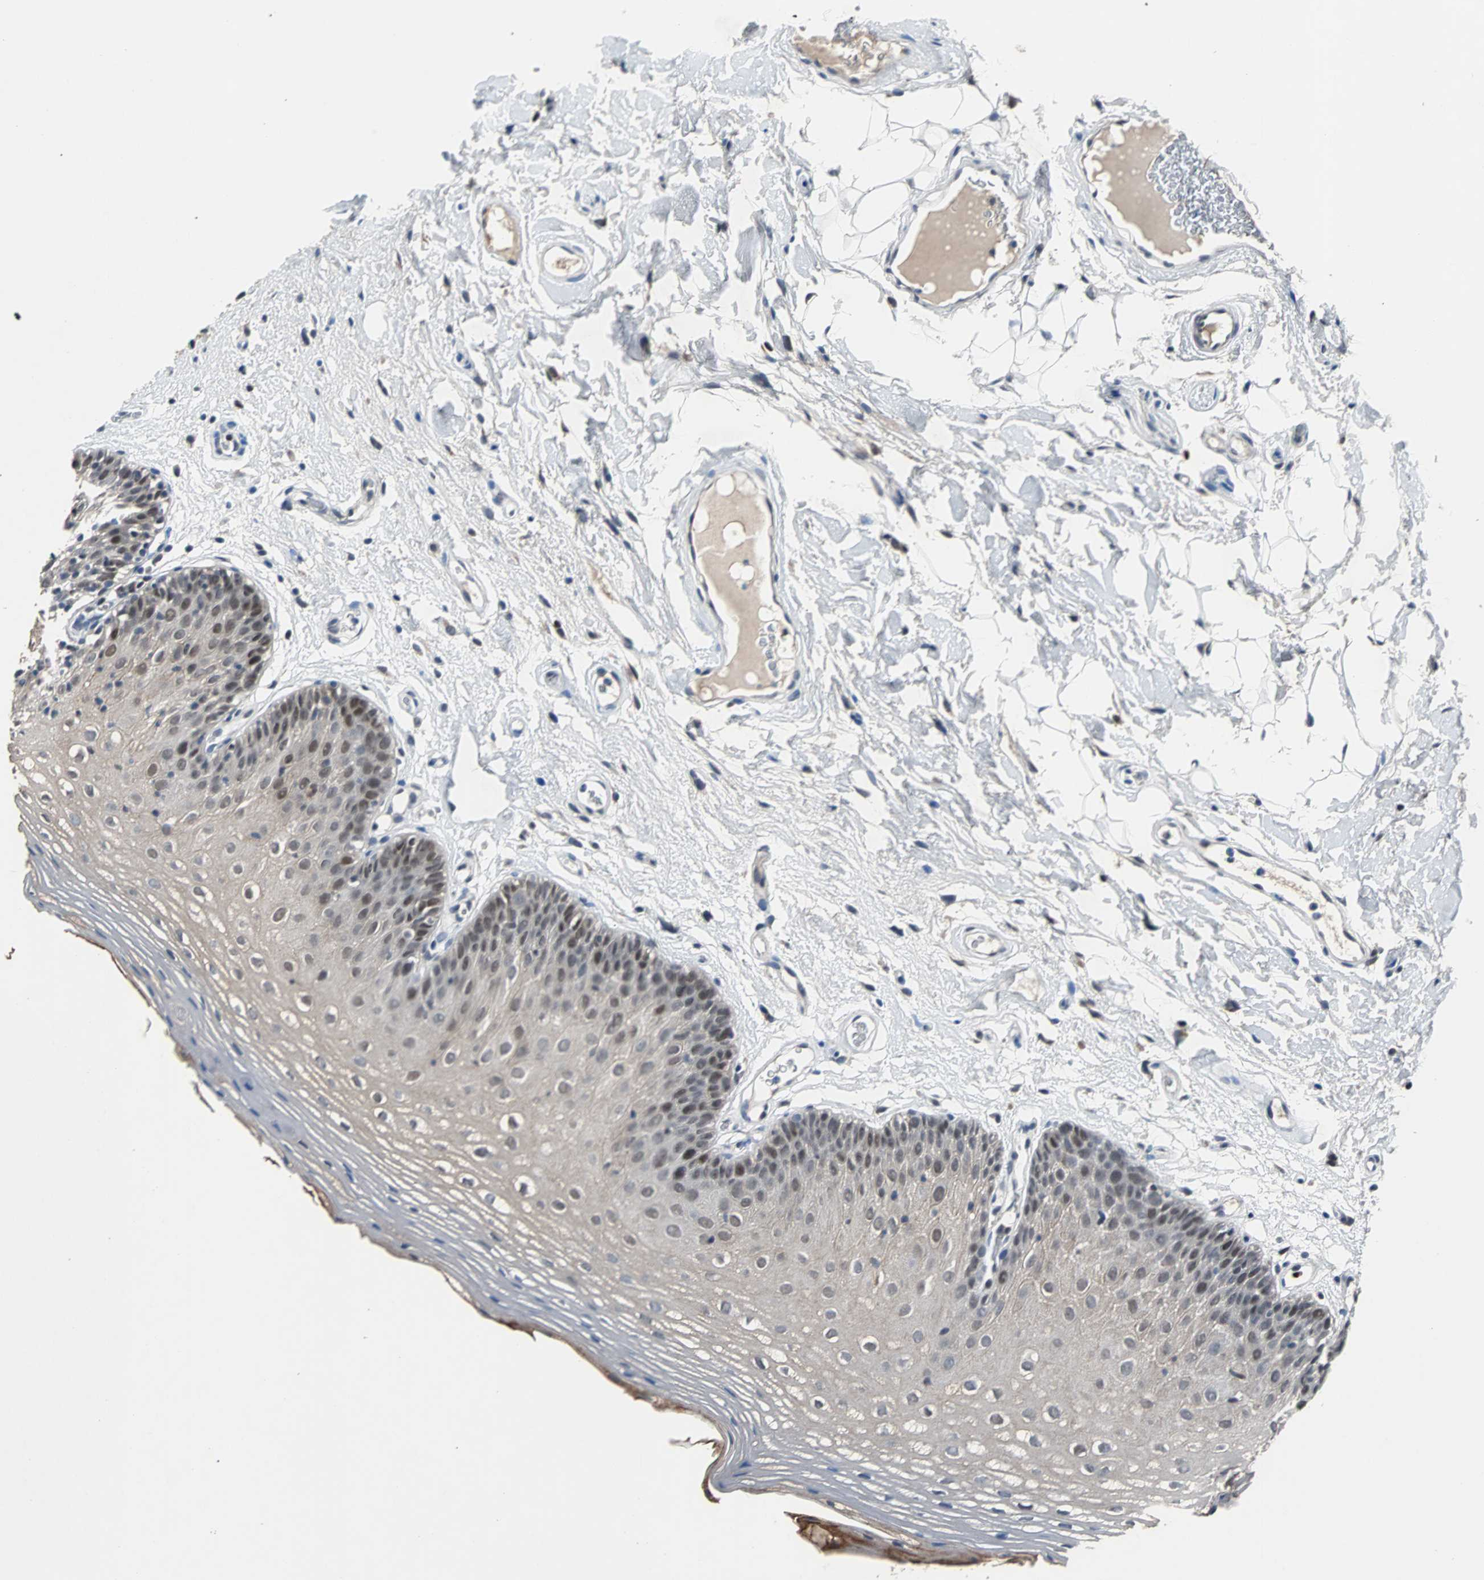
{"staining": {"intensity": "moderate", "quantity": "<25%", "location": "nuclear"}, "tissue": "oral mucosa", "cell_type": "Squamous epithelial cells", "image_type": "normal", "snomed": [{"axis": "morphology", "description": "Normal tissue, NOS"}, {"axis": "morphology", "description": "Squamous cell carcinoma, NOS"}, {"axis": "topography", "description": "Skeletal muscle"}, {"axis": "topography", "description": "Oral tissue"}], "caption": "Protein expression analysis of unremarkable human oral mucosa reveals moderate nuclear expression in approximately <25% of squamous epithelial cells.", "gene": "USP28", "patient": {"sex": "male", "age": 71}}